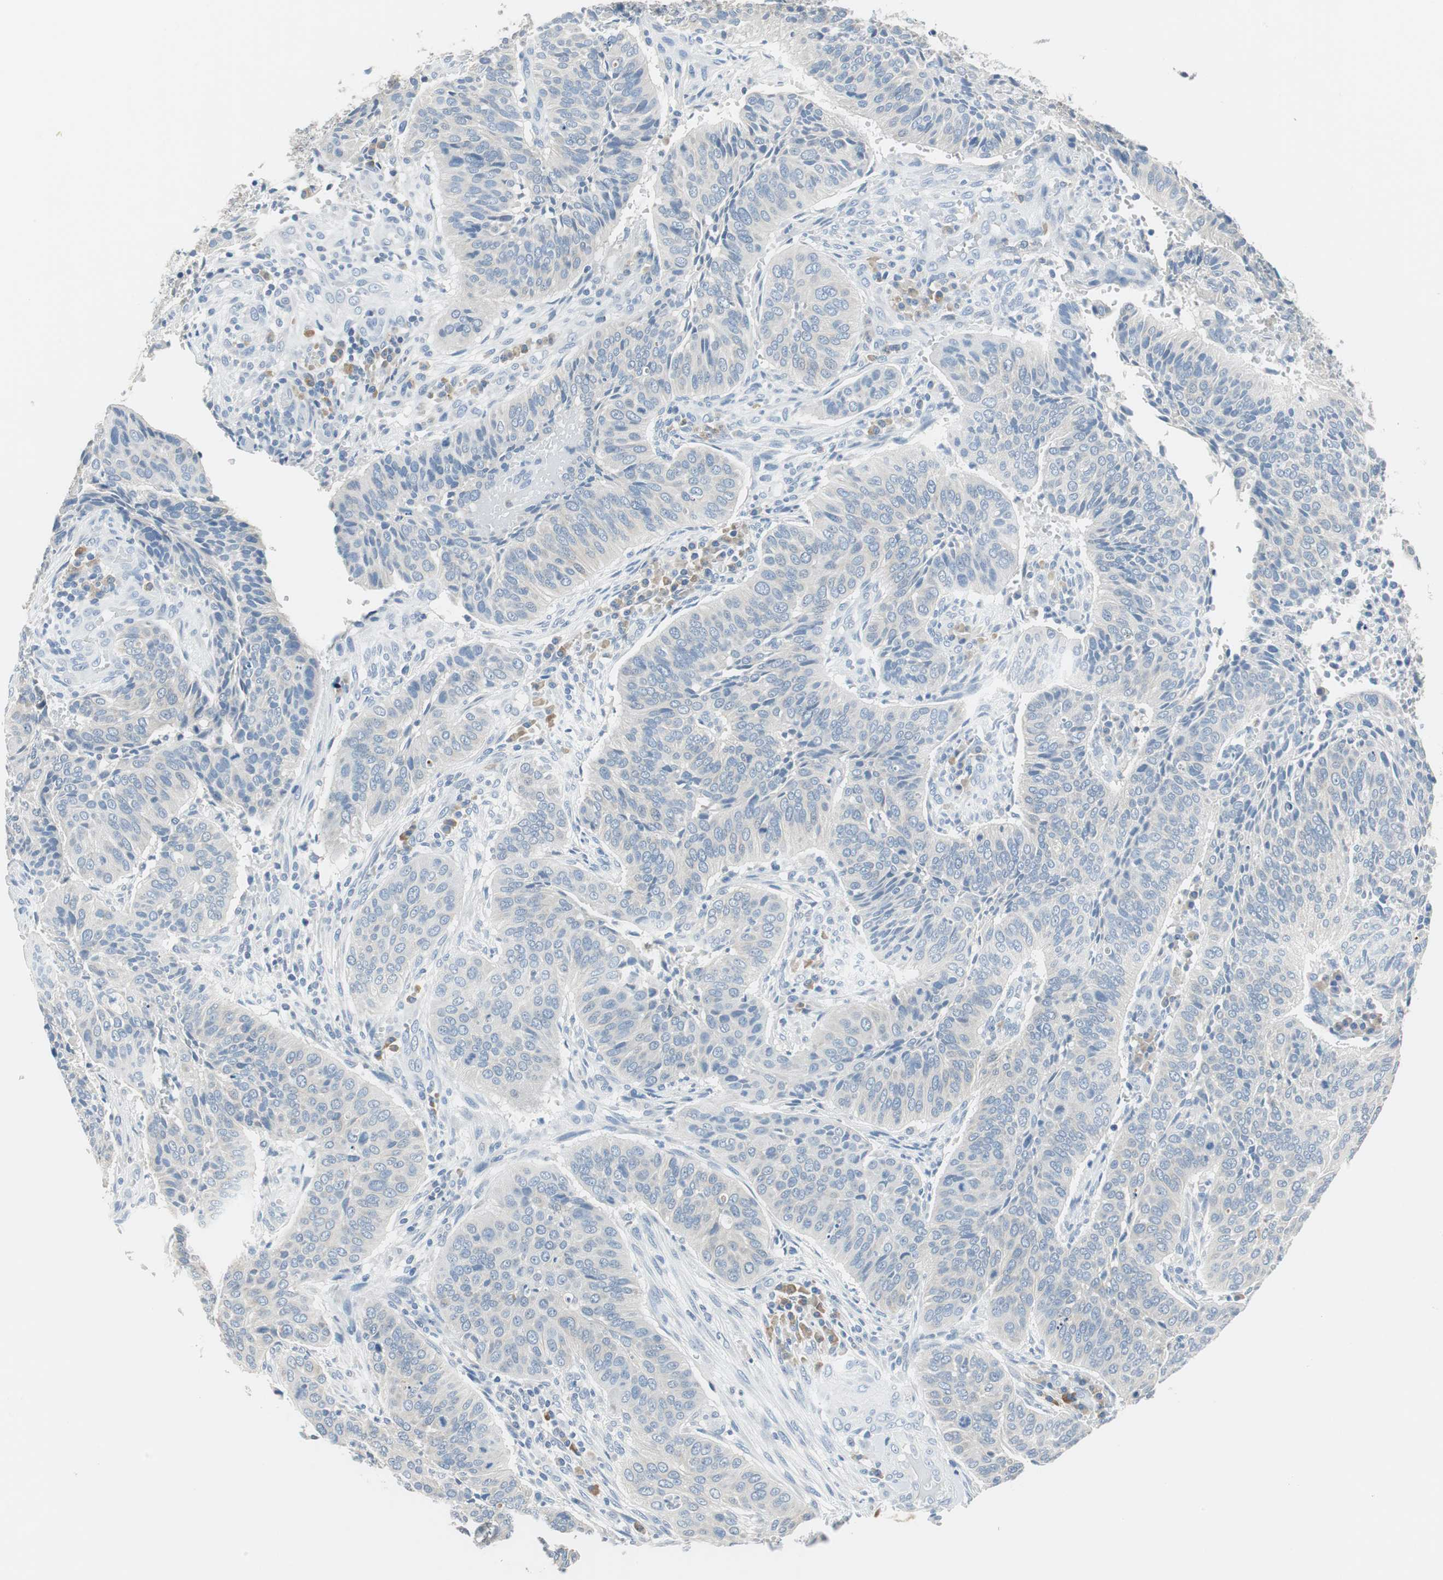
{"staining": {"intensity": "negative", "quantity": "none", "location": "none"}, "tissue": "cervical cancer", "cell_type": "Tumor cells", "image_type": "cancer", "snomed": [{"axis": "morphology", "description": "Squamous cell carcinoma, NOS"}, {"axis": "topography", "description": "Cervix"}], "caption": "Immunohistochemistry photomicrograph of human squamous cell carcinoma (cervical) stained for a protein (brown), which shows no expression in tumor cells.", "gene": "GLCCI1", "patient": {"sex": "female", "age": 39}}